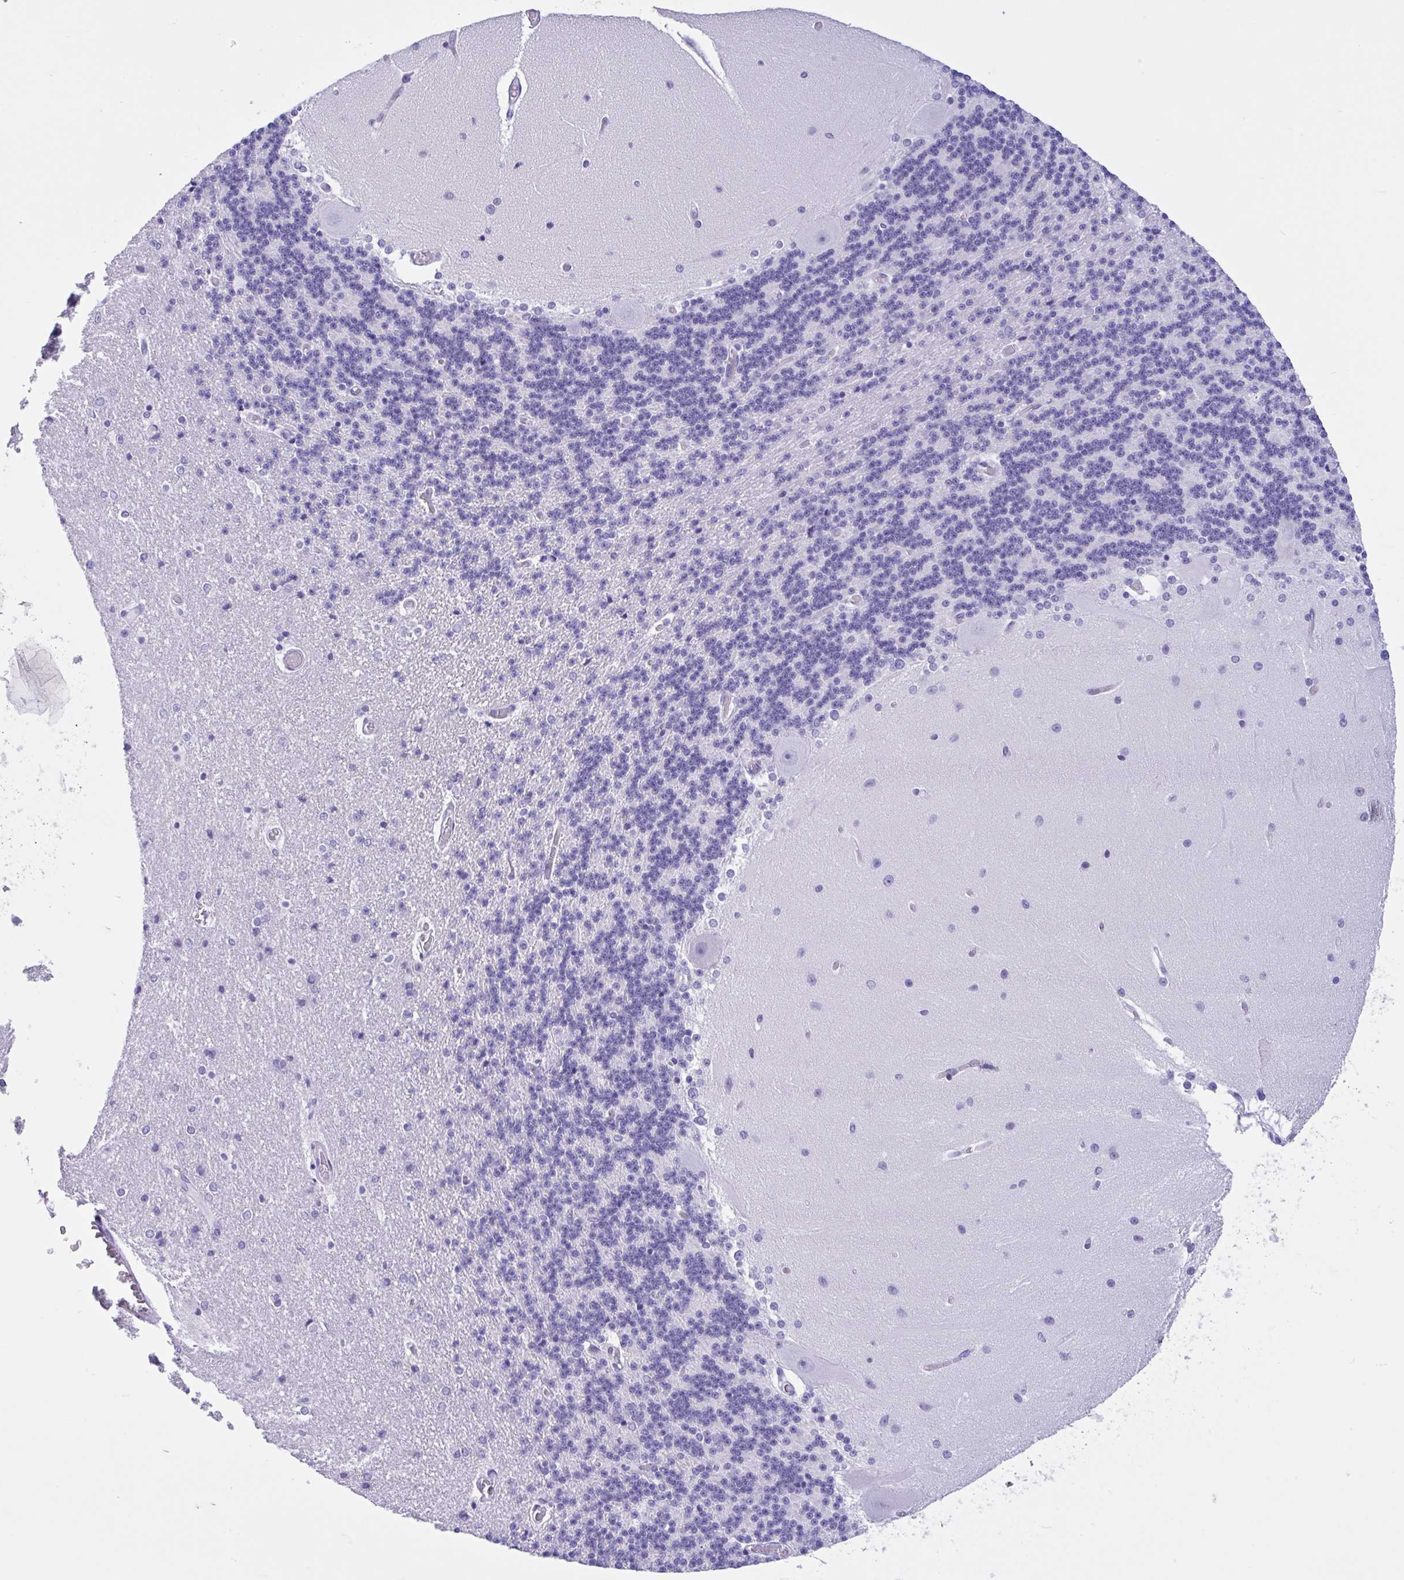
{"staining": {"intensity": "negative", "quantity": "none", "location": "none"}, "tissue": "cerebellum", "cell_type": "Cells in granular layer", "image_type": "normal", "snomed": [{"axis": "morphology", "description": "Normal tissue, NOS"}, {"axis": "topography", "description": "Cerebellum"}], "caption": "High magnification brightfield microscopy of normal cerebellum stained with DAB (brown) and counterstained with hematoxylin (blue): cells in granular layer show no significant positivity.", "gene": "IAPP", "patient": {"sex": "female", "age": 54}}